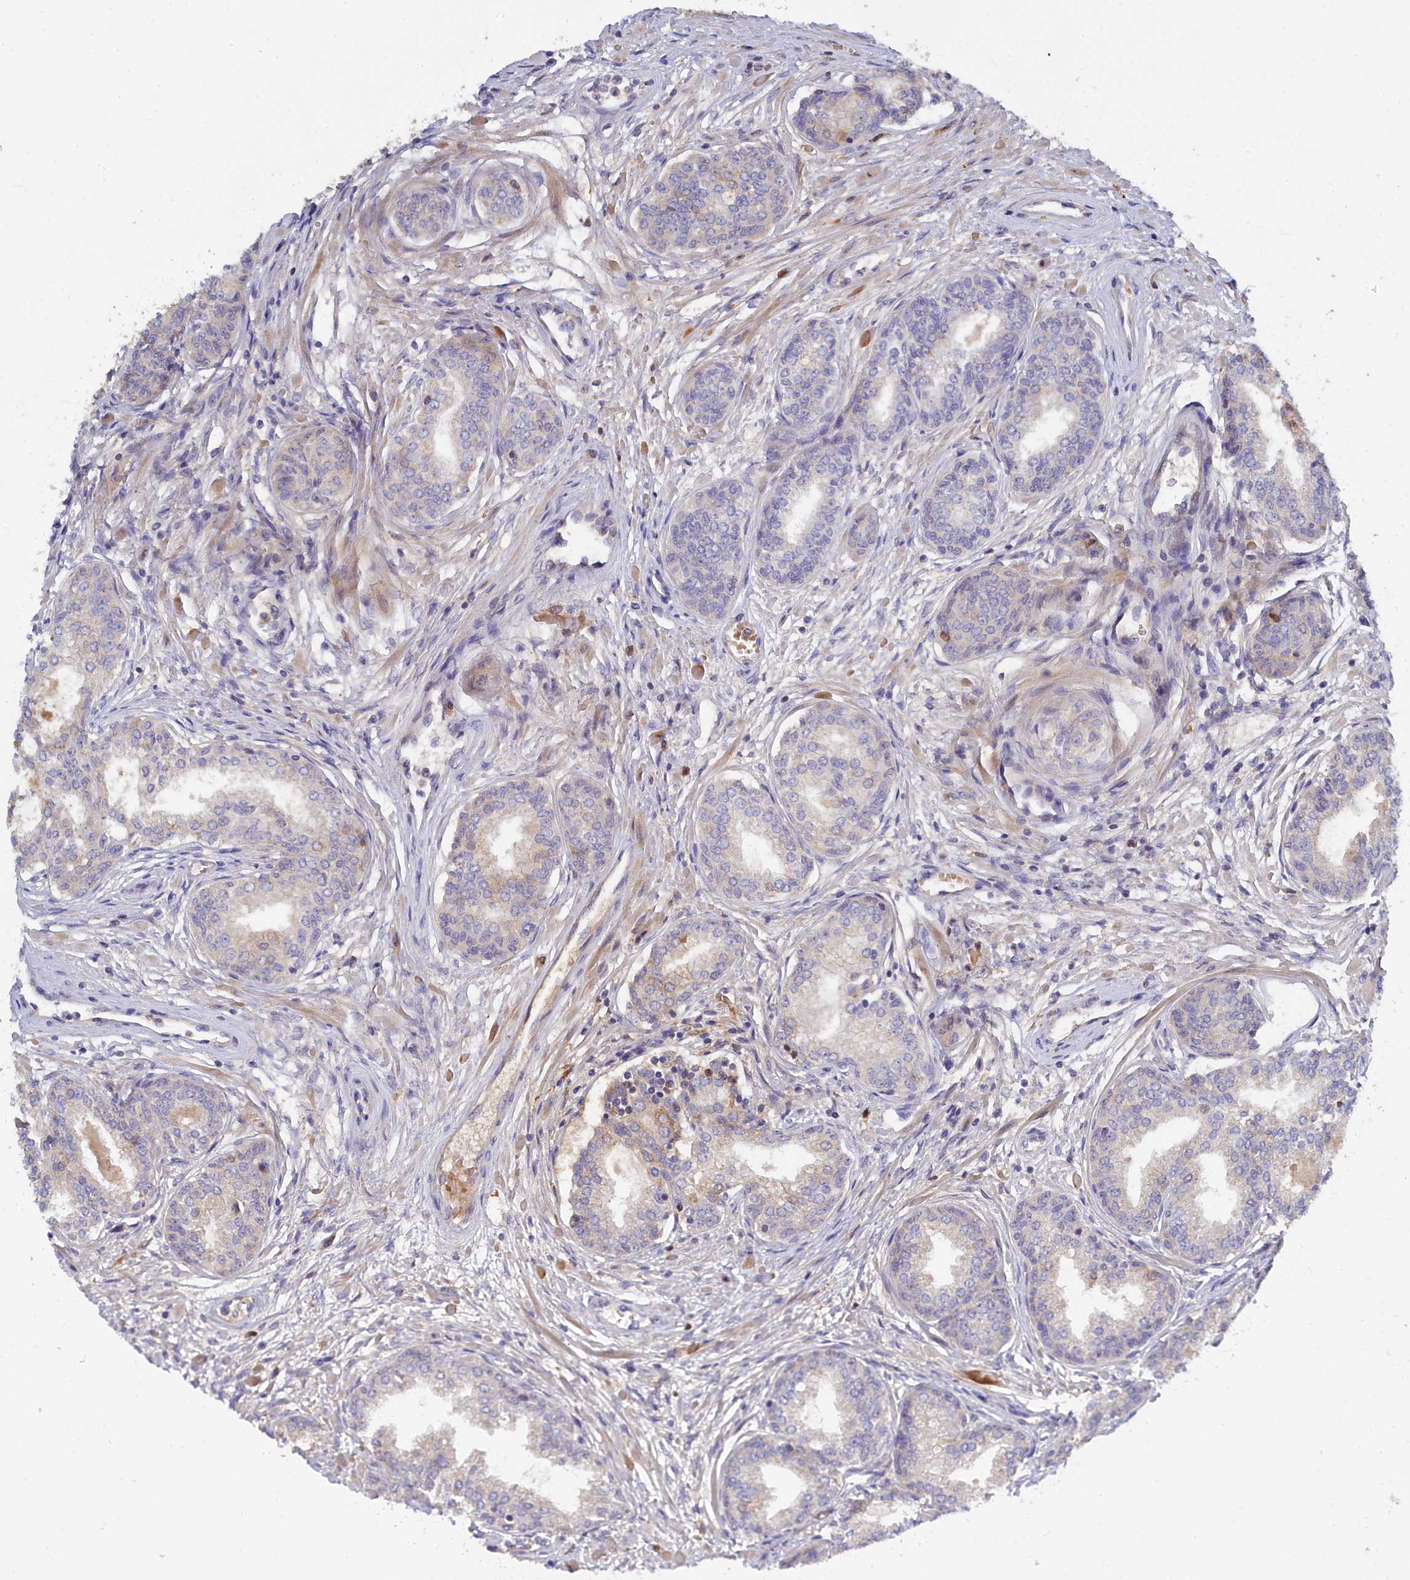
{"staining": {"intensity": "negative", "quantity": "none", "location": "none"}, "tissue": "prostate cancer", "cell_type": "Tumor cells", "image_type": "cancer", "snomed": [{"axis": "morphology", "description": "Adenocarcinoma, High grade"}, {"axis": "topography", "description": "Prostate"}], "caption": "Immunohistochemistry of human high-grade adenocarcinoma (prostate) displays no staining in tumor cells. (Stains: DAB immunohistochemistry (IHC) with hematoxylin counter stain, Microscopy: brightfield microscopy at high magnification).", "gene": "SPATA5L1", "patient": {"sex": "male", "age": 67}}